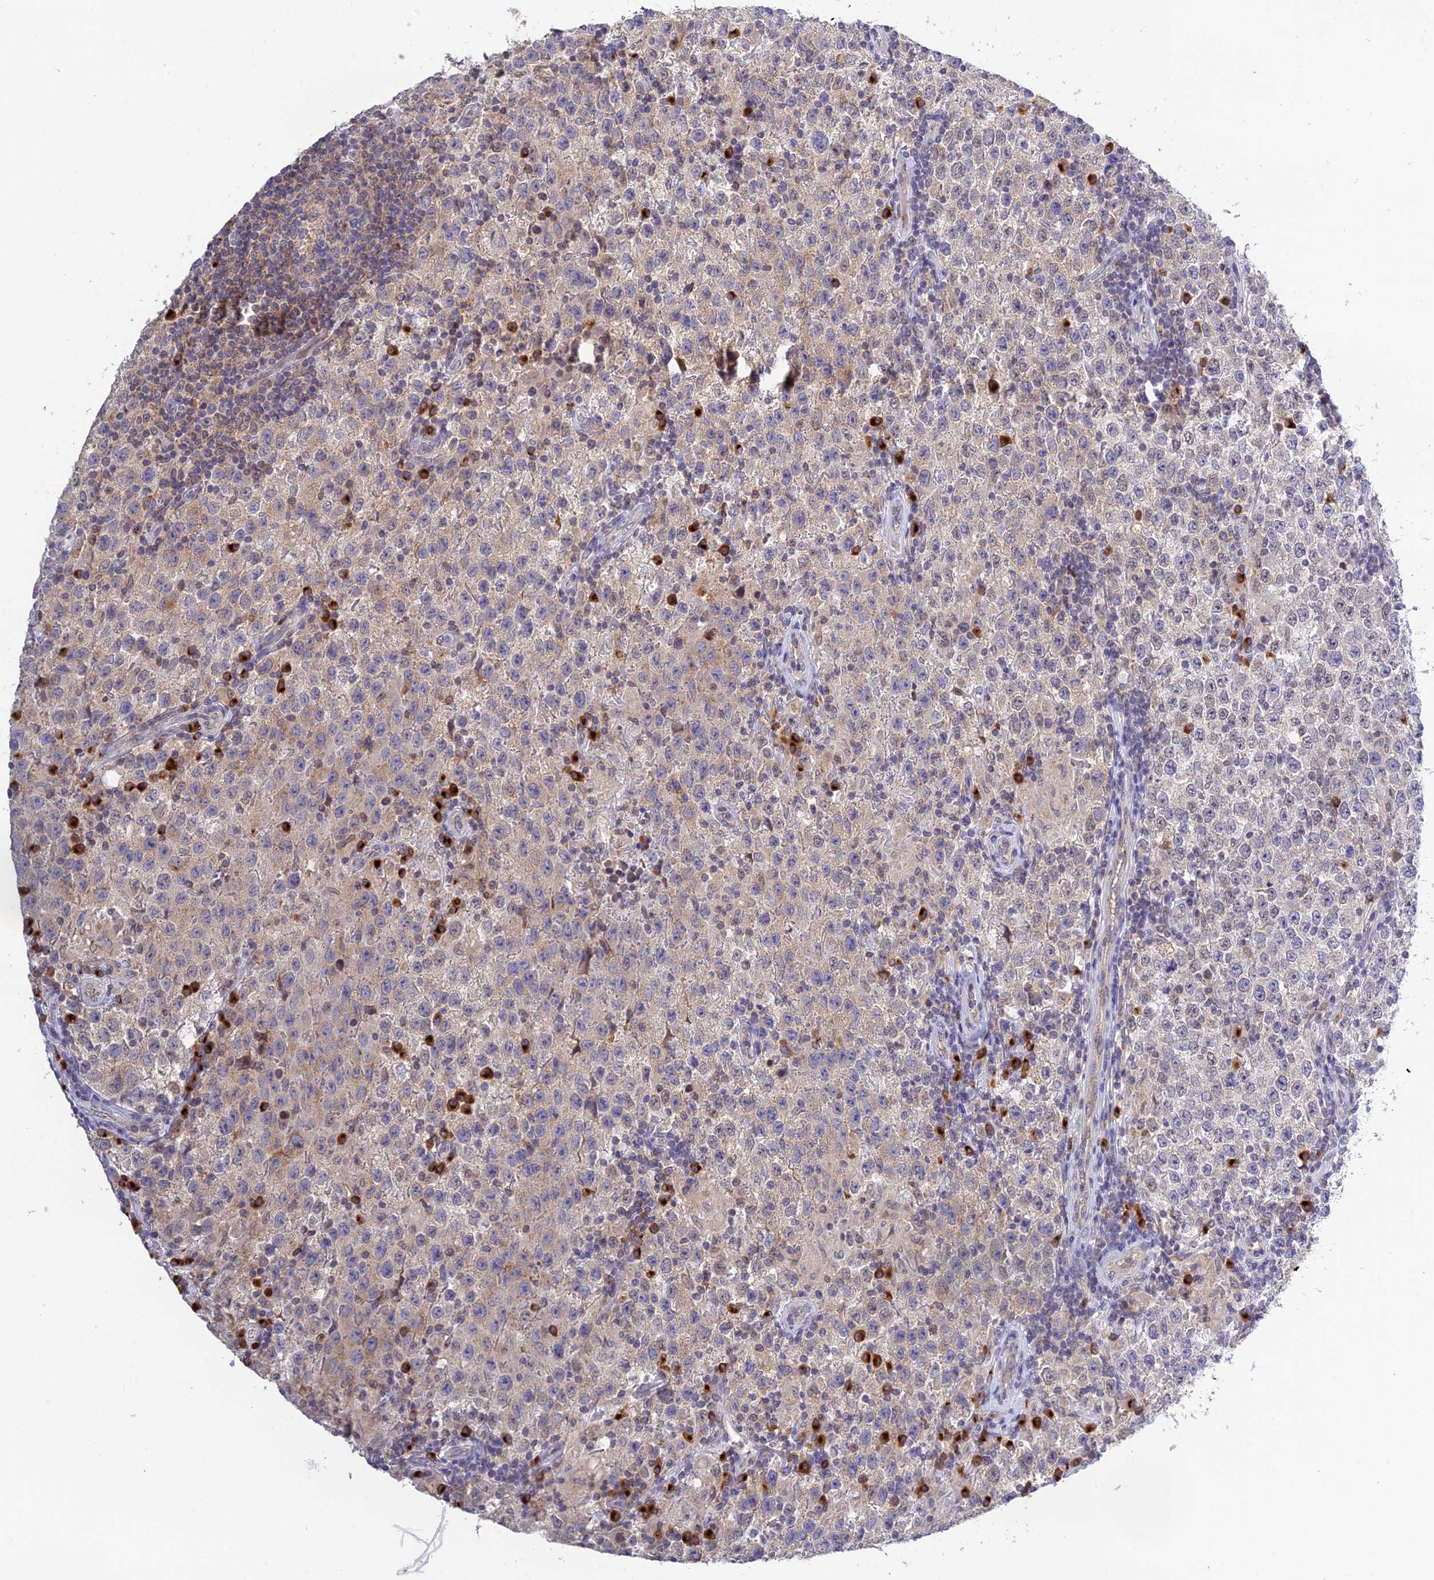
{"staining": {"intensity": "weak", "quantity": "25%-75%", "location": "cytoplasmic/membranous"}, "tissue": "testis cancer", "cell_type": "Tumor cells", "image_type": "cancer", "snomed": [{"axis": "morphology", "description": "Seminoma, NOS"}, {"axis": "morphology", "description": "Carcinoma, Embryonal, NOS"}, {"axis": "topography", "description": "Testis"}], "caption": "Tumor cells reveal weak cytoplasmic/membranous positivity in approximately 25%-75% of cells in testis cancer (seminoma).", "gene": "SNX17", "patient": {"sex": "male", "age": 41}}